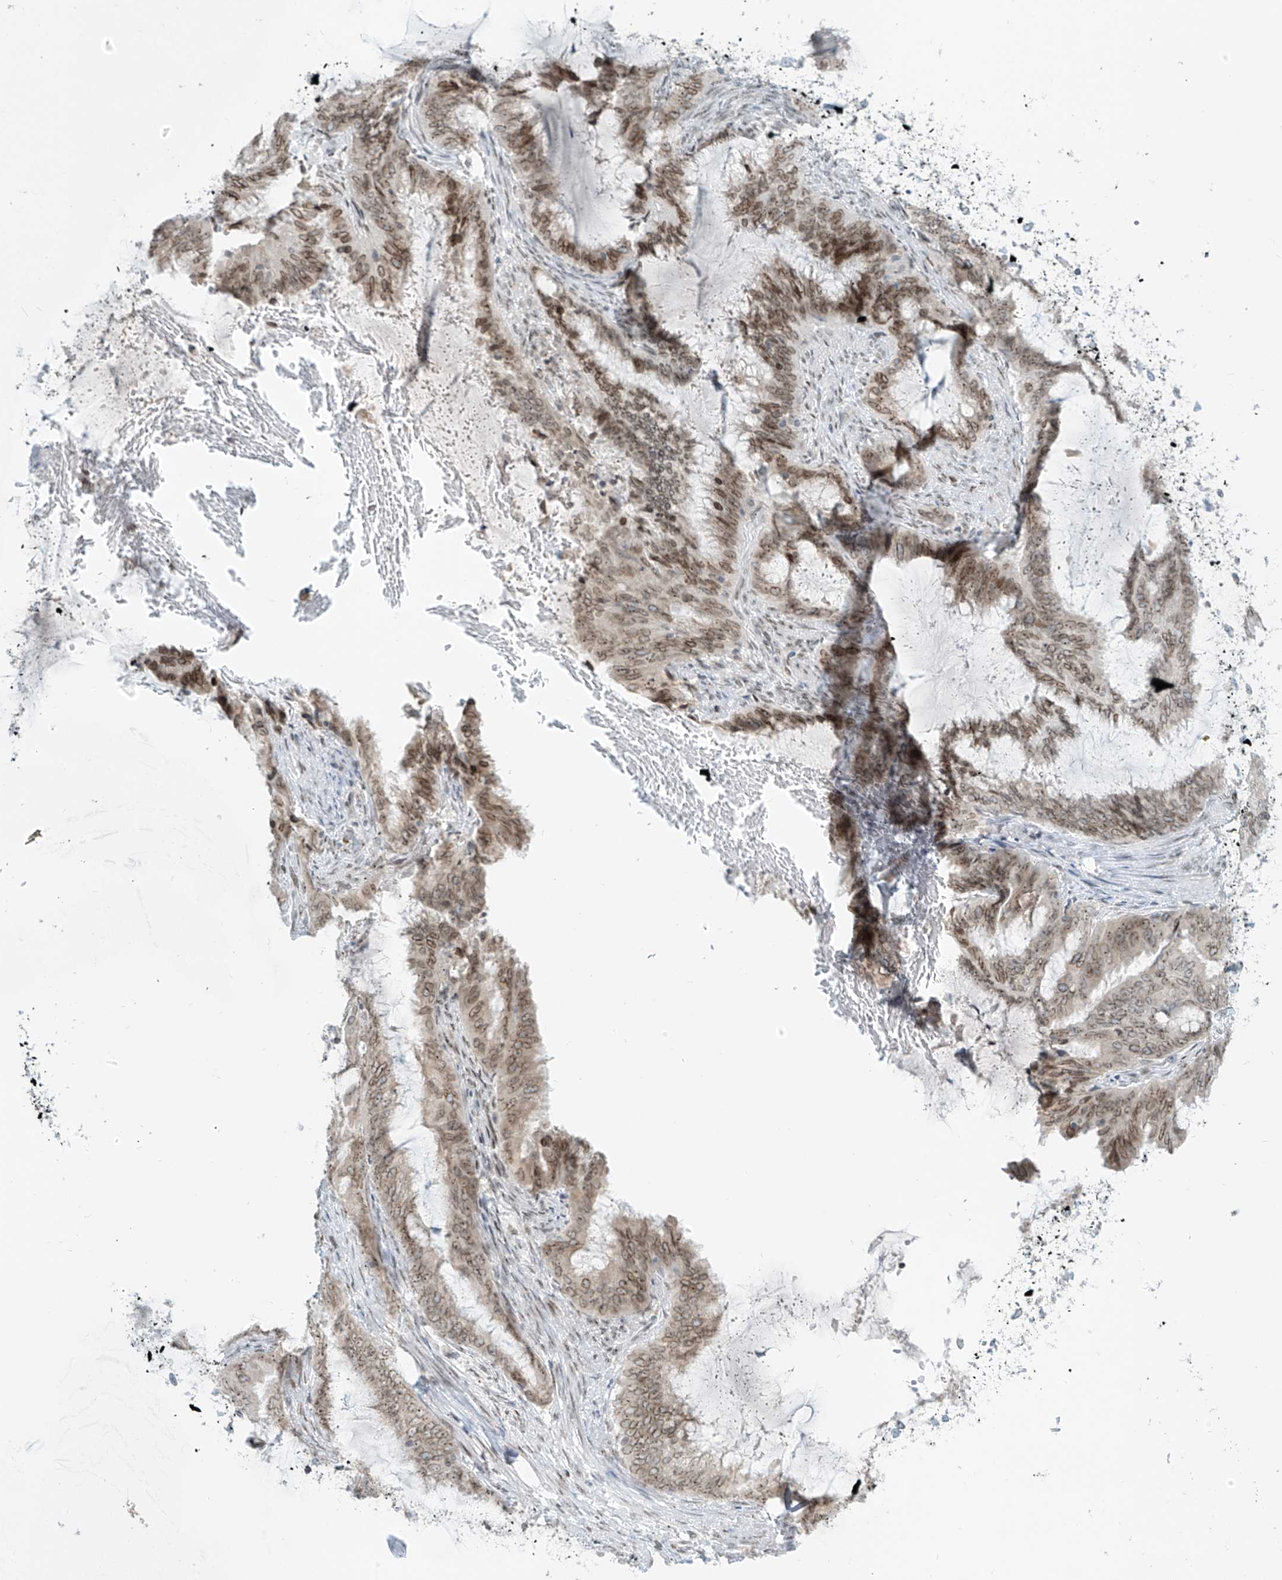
{"staining": {"intensity": "moderate", "quantity": "25%-75%", "location": "cytoplasmic/membranous,nuclear"}, "tissue": "endometrial cancer", "cell_type": "Tumor cells", "image_type": "cancer", "snomed": [{"axis": "morphology", "description": "Adenocarcinoma, NOS"}, {"axis": "topography", "description": "Endometrium"}], "caption": "Adenocarcinoma (endometrial) stained with immunohistochemistry (IHC) displays moderate cytoplasmic/membranous and nuclear staining in about 25%-75% of tumor cells.", "gene": "SAMD15", "patient": {"sex": "female", "age": 51}}